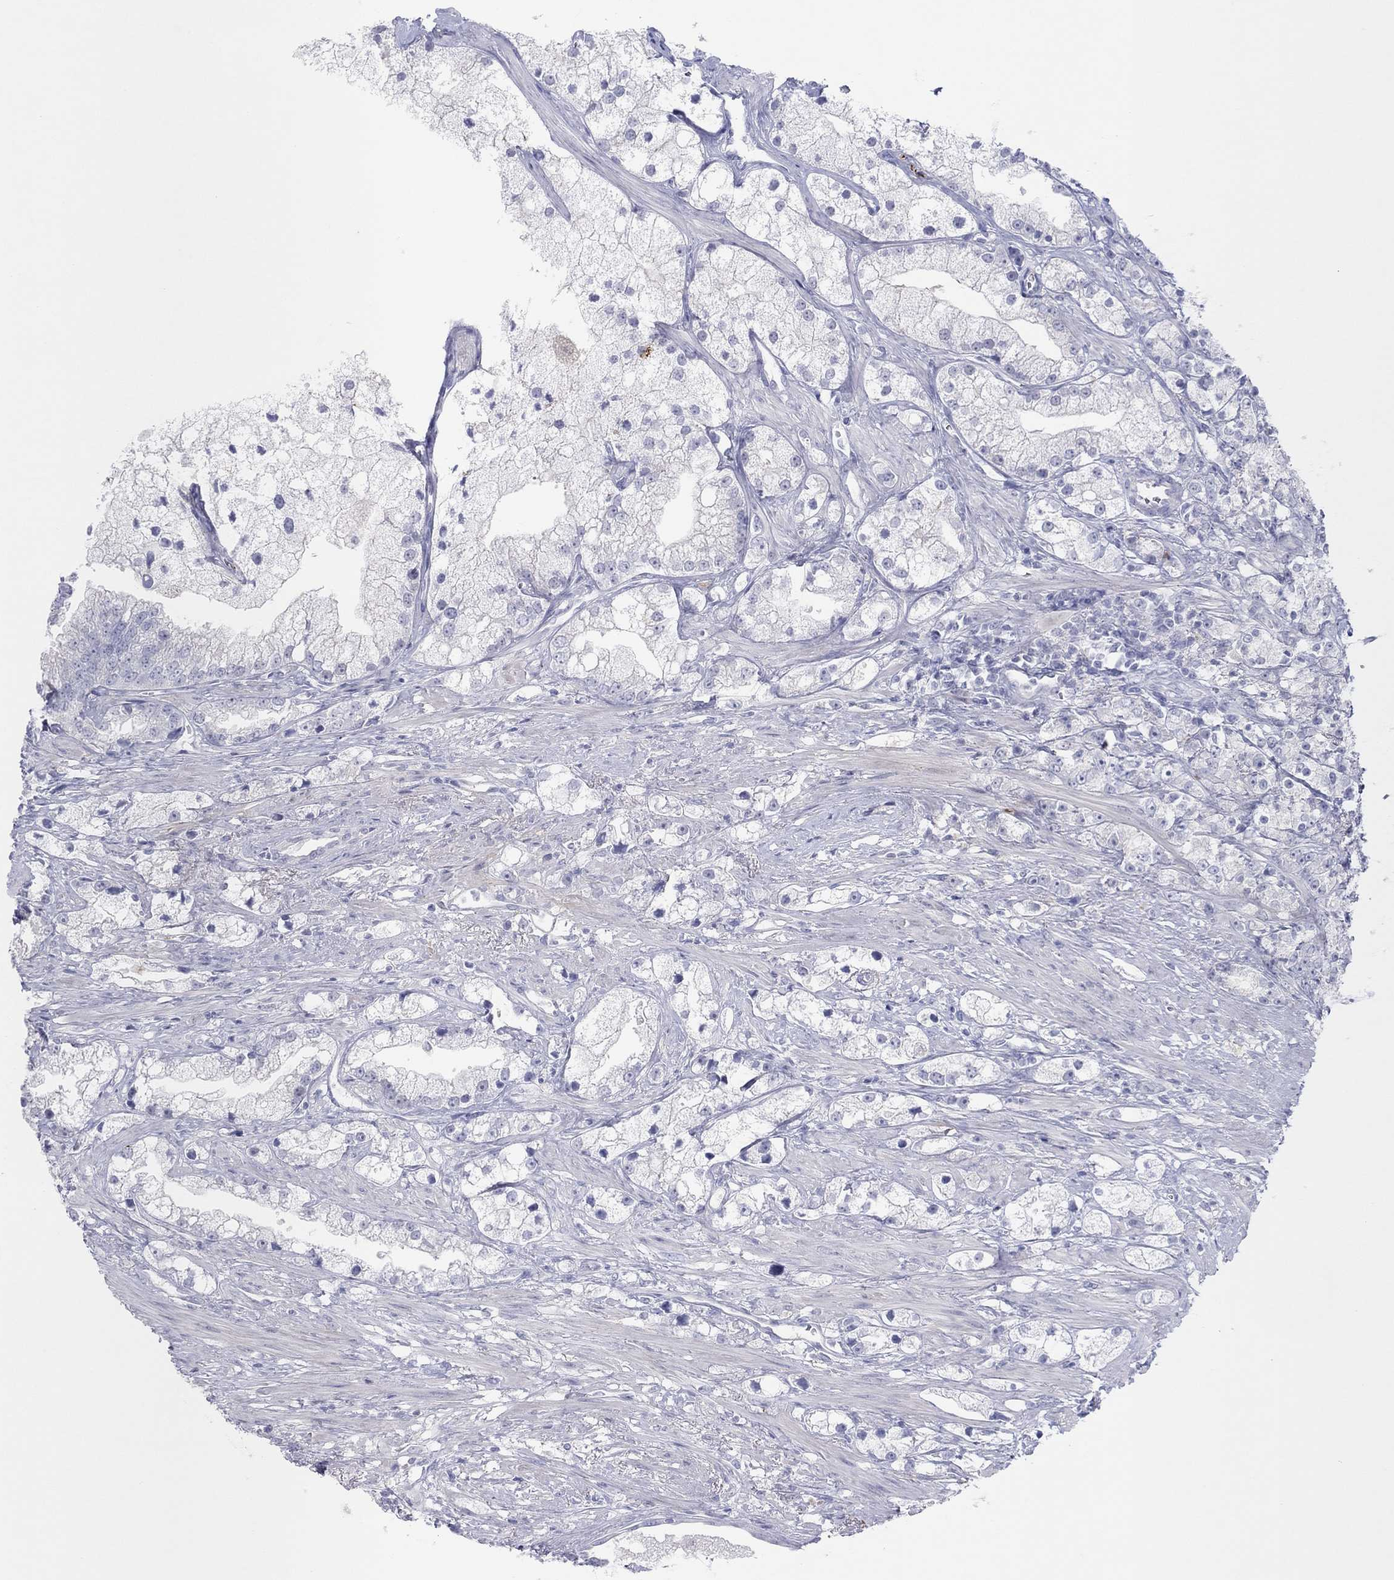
{"staining": {"intensity": "negative", "quantity": "none", "location": "none"}, "tissue": "prostate cancer", "cell_type": "Tumor cells", "image_type": "cancer", "snomed": [{"axis": "morphology", "description": "Adenocarcinoma, NOS"}, {"axis": "topography", "description": "Prostate and seminal vesicle, NOS"}, {"axis": "topography", "description": "Prostate"}], "caption": "DAB immunohistochemical staining of adenocarcinoma (prostate) exhibits no significant positivity in tumor cells.", "gene": "CPNE6", "patient": {"sex": "male", "age": 79}}